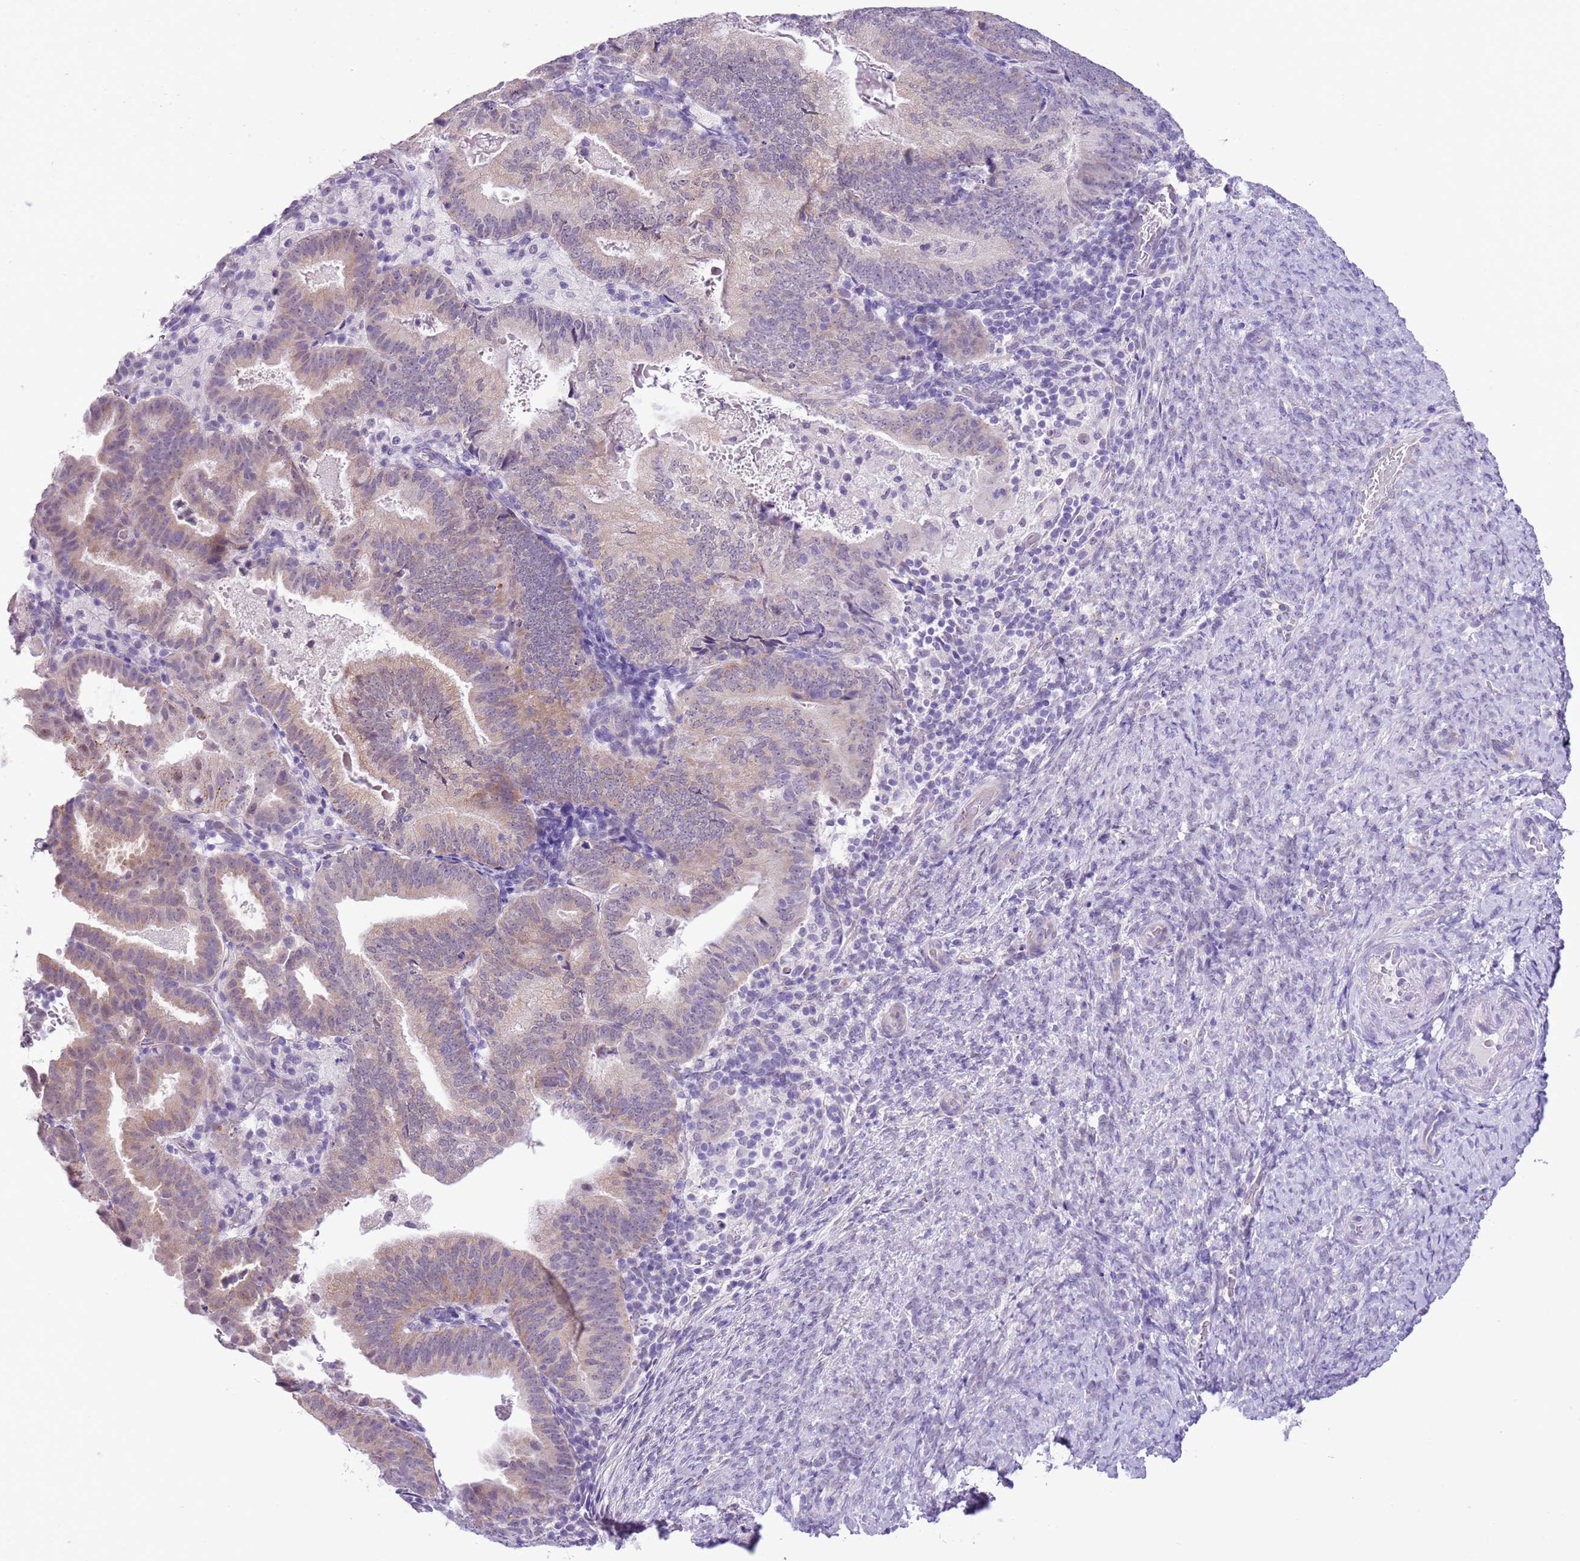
{"staining": {"intensity": "weak", "quantity": "<25%", "location": "cytoplasmic/membranous"}, "tissue": "endometrial cancer", "cell_type": "Tumor cells", "image_type": "cancer", "snomed": [{"axis": "morphology", "description": "Adenocarcinoma, NOS"}, {"axis": "topography", "description": "Endometrium"}], "caption": "Immunohistochemistry (IHC) micrograph of endometrial cancer stained for a protein (brown), which shows no expression in tumor cells.", "gene": "FAM120C", "patient": {"sex": "female", "age": 70}}